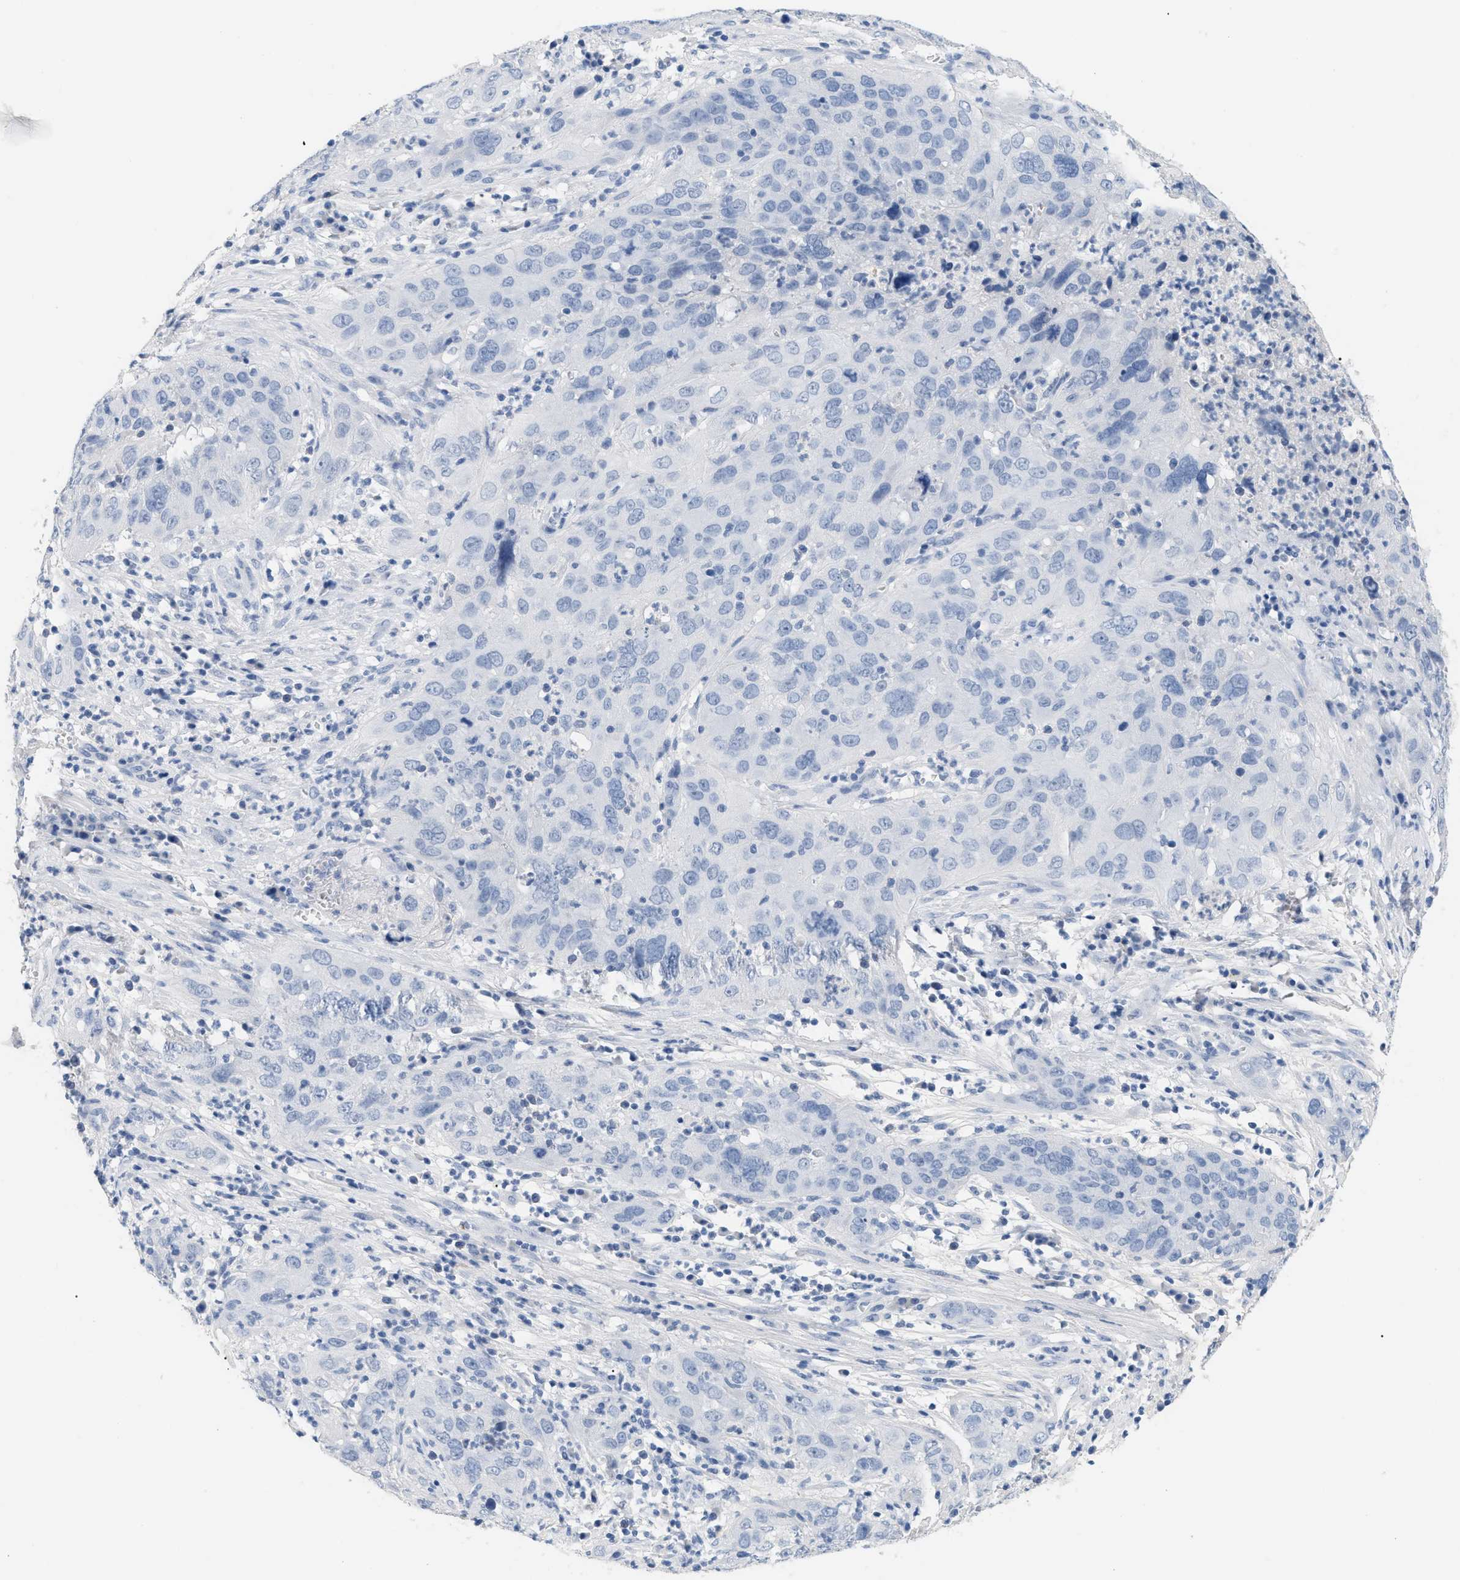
{"staining": {"intensity": "negative", "quantity": "none", "location": "none"}, "tissue": "cervical cancer", "cell_type": "Tumor cells", "image_type": "cancer", "snomed": [{"axis": "morphology", "description": "Squamous cell carcinoma, NOS"}, {"axis": "topography", "description": "Cervix"}], "caption": "Tumor cells are negative for brown protein staining in cervical cancer.", "gene": "CFH", "patient": {"sex": "female", "age": 32}}